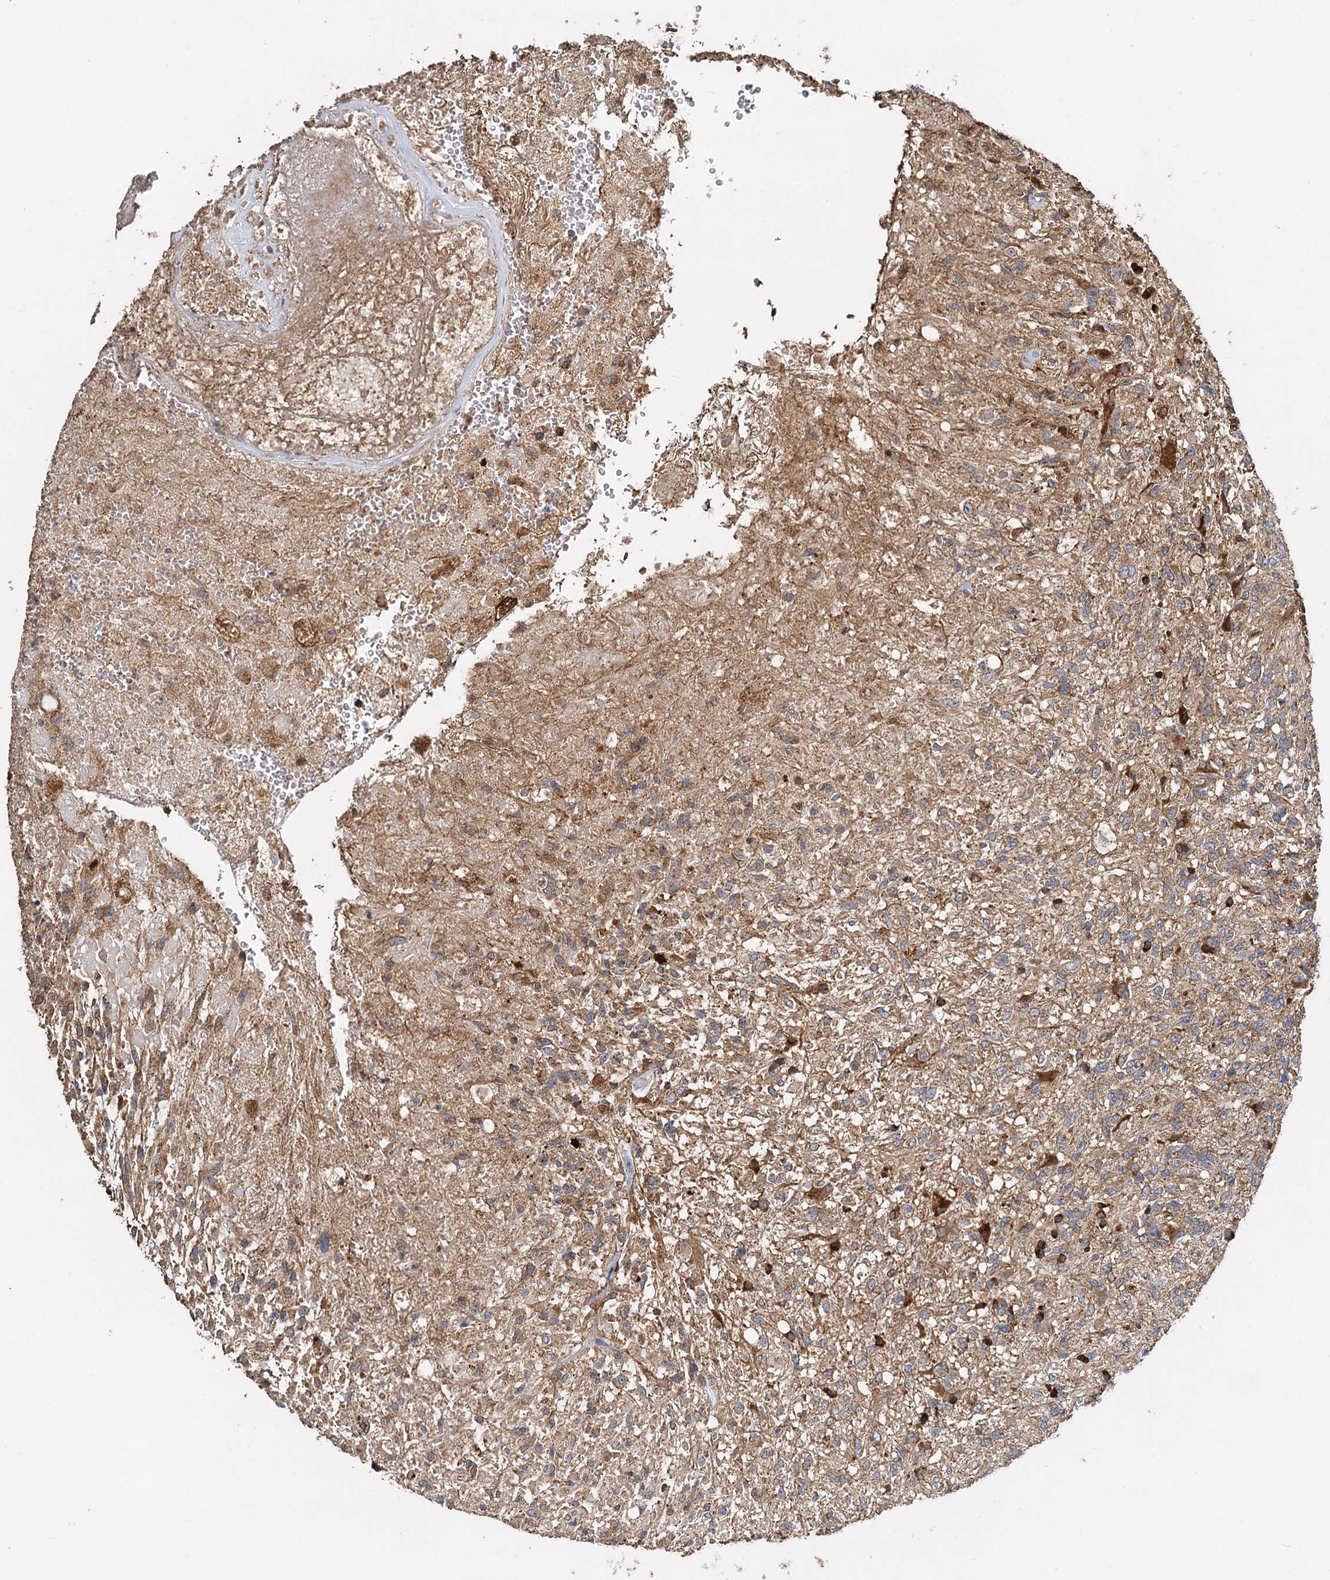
{"staining": {"intensity": "moderate", "quantity": ">75%", "location": "cytoplasmic/membranous"}, "tissue": "glioma", "cell_type": "Tumor cells", "image_type": "cancer", "snomed": [{"axis": "morphology", "description": "Glioma, malignant, High grade"}, {"axis": "topography", "description": "Brain"}], "caption": "Immunohistochemical staining of high-grade glioma (malignant) reveals medium levels of moderate cytoplasmic/membranous positivity in about >75% of tumor cells. (DAB IHC, brown staining for protein, blue staining for nuclei).", "gene": "SDS", "patient": {"sex": "male", "age": 56}}